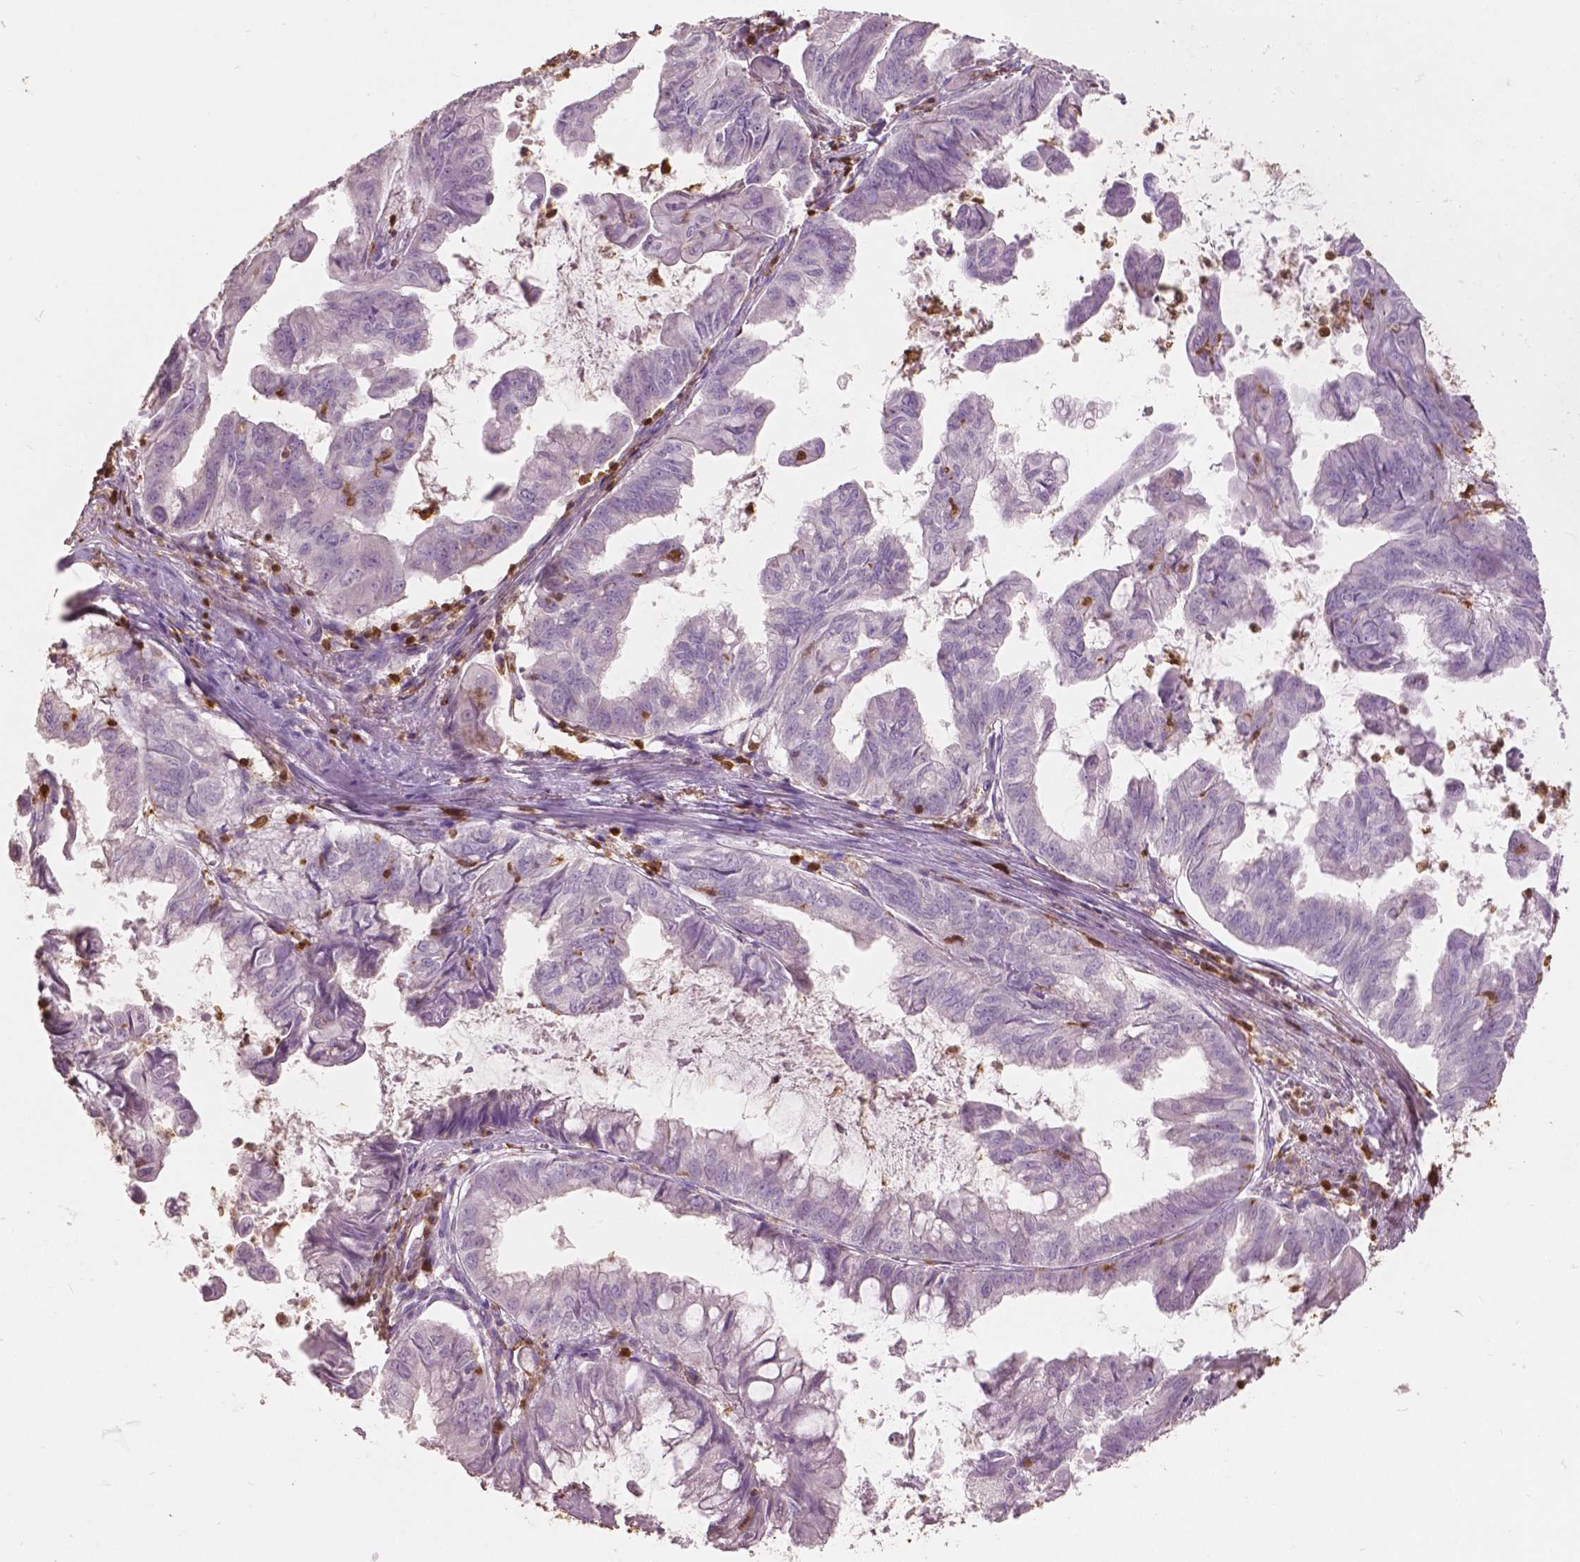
{"staining": {"intensity": "negative", "quantity": "none", "location": "none"}, "tissue": "stomach cancer", "cell_type": "Tumor cells", "image_type": "cancer", "snomed": [{"axis": "morphology", "description": "Adenocarcinoma, NOS"}, {"axis": "topography", "description": "Stomach, upper"}], "caption": "Protein analysis of stomach cancer (adenocarcinoma) shows no significant positivity in tumor cells.", "gene": "S100A4", "patient": {"sex": "male", "age": 80}}